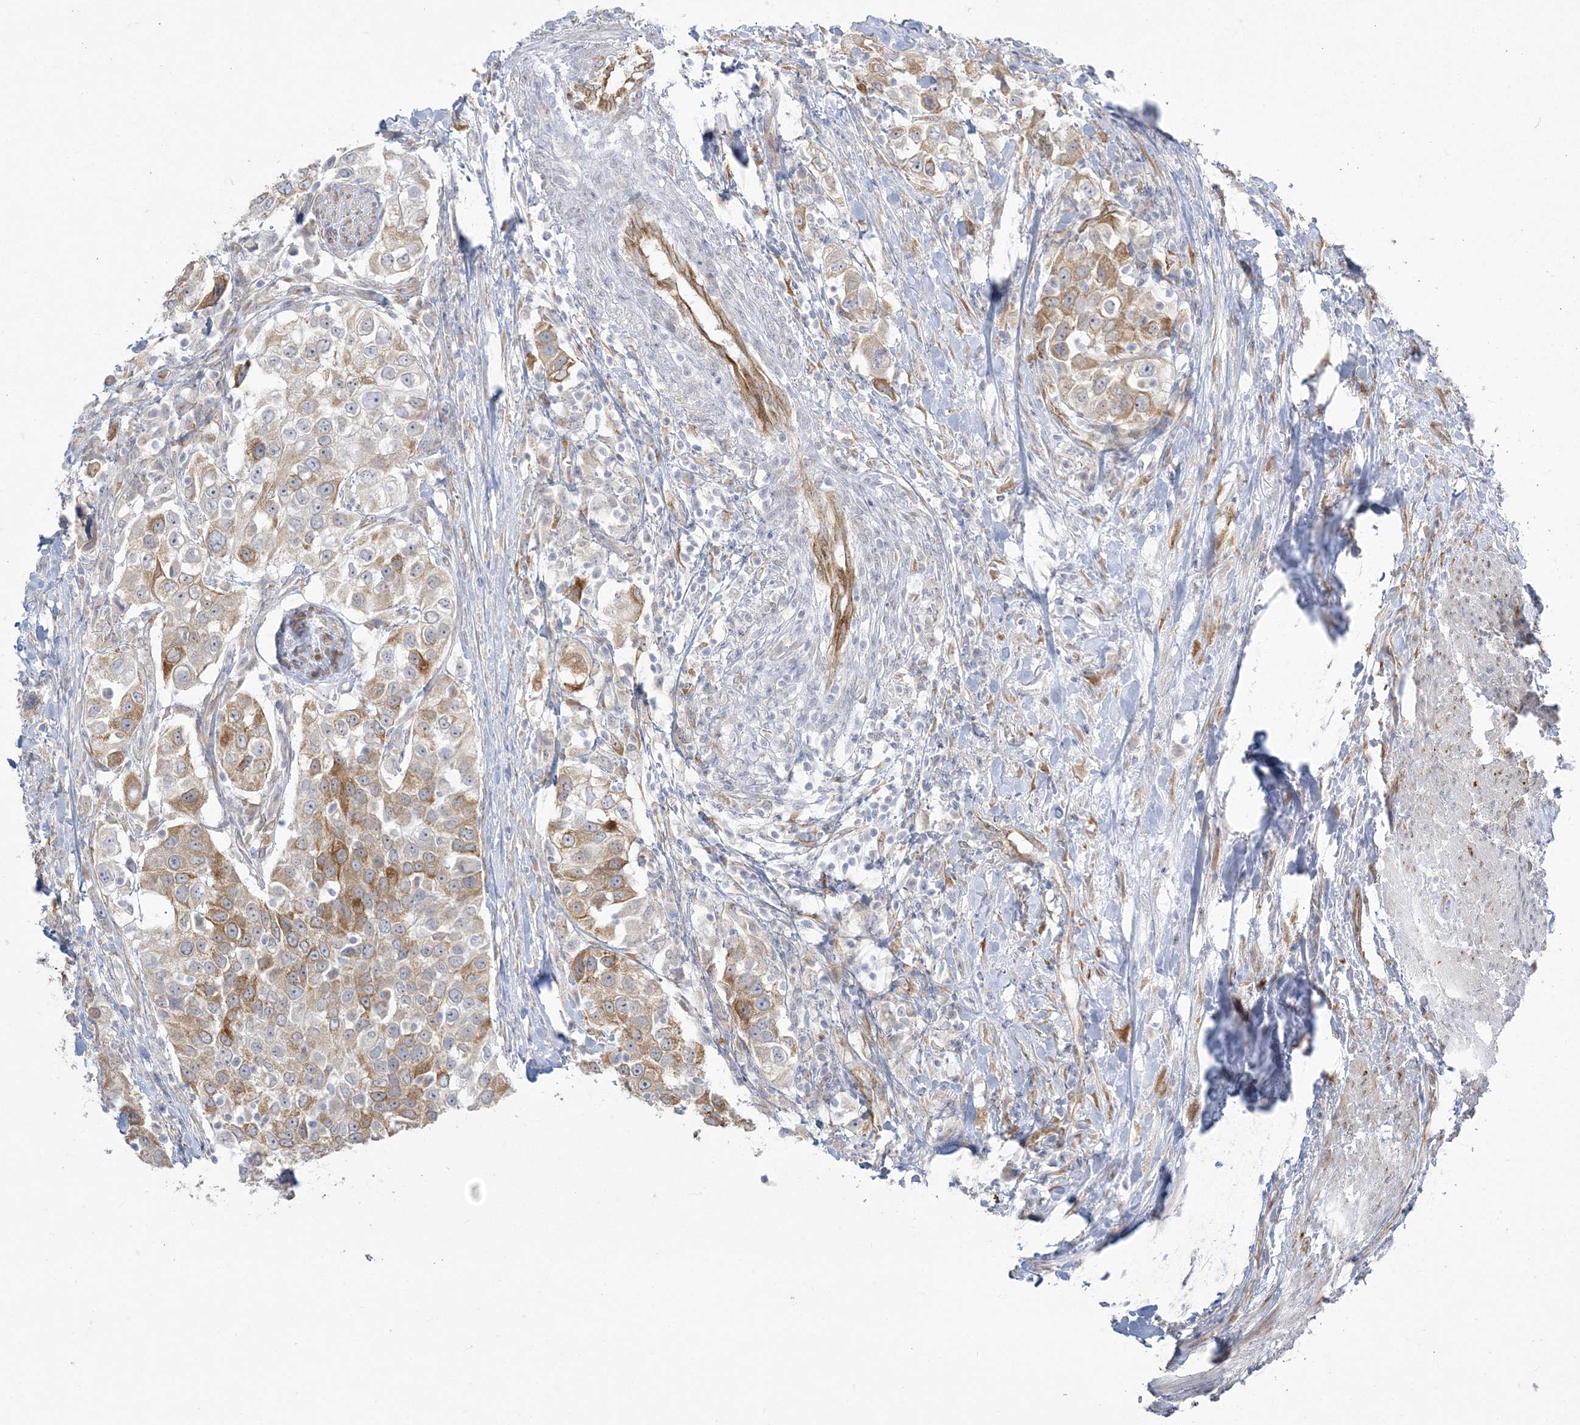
{"staining": {"intensity": "moderate", "quantity": ">75%", "location": "cytoplasmic/membranous"}, "tissue": "urothelial cancer", "cell_type": "Tumor cells", "image_type": "cancer", "snomed": [{"axis": "morphology", "description": "Urothelial carcinoma, High grade"}, {"axis": "topography", "description": "Urinary bladder"}], "caption": "Brown immunohistochemical staining in human urothelial cancer demonstrates moderate cytoplasmic/membranous staining in approximately >75% of tumor cells. The protein of interest is stained brown, and the nuclei are stained in blue (DAB IHC with brightfield microscopy, high magnification).", "gene": "ZC3H6", "patient": {"sex": "female", "age": 80}}